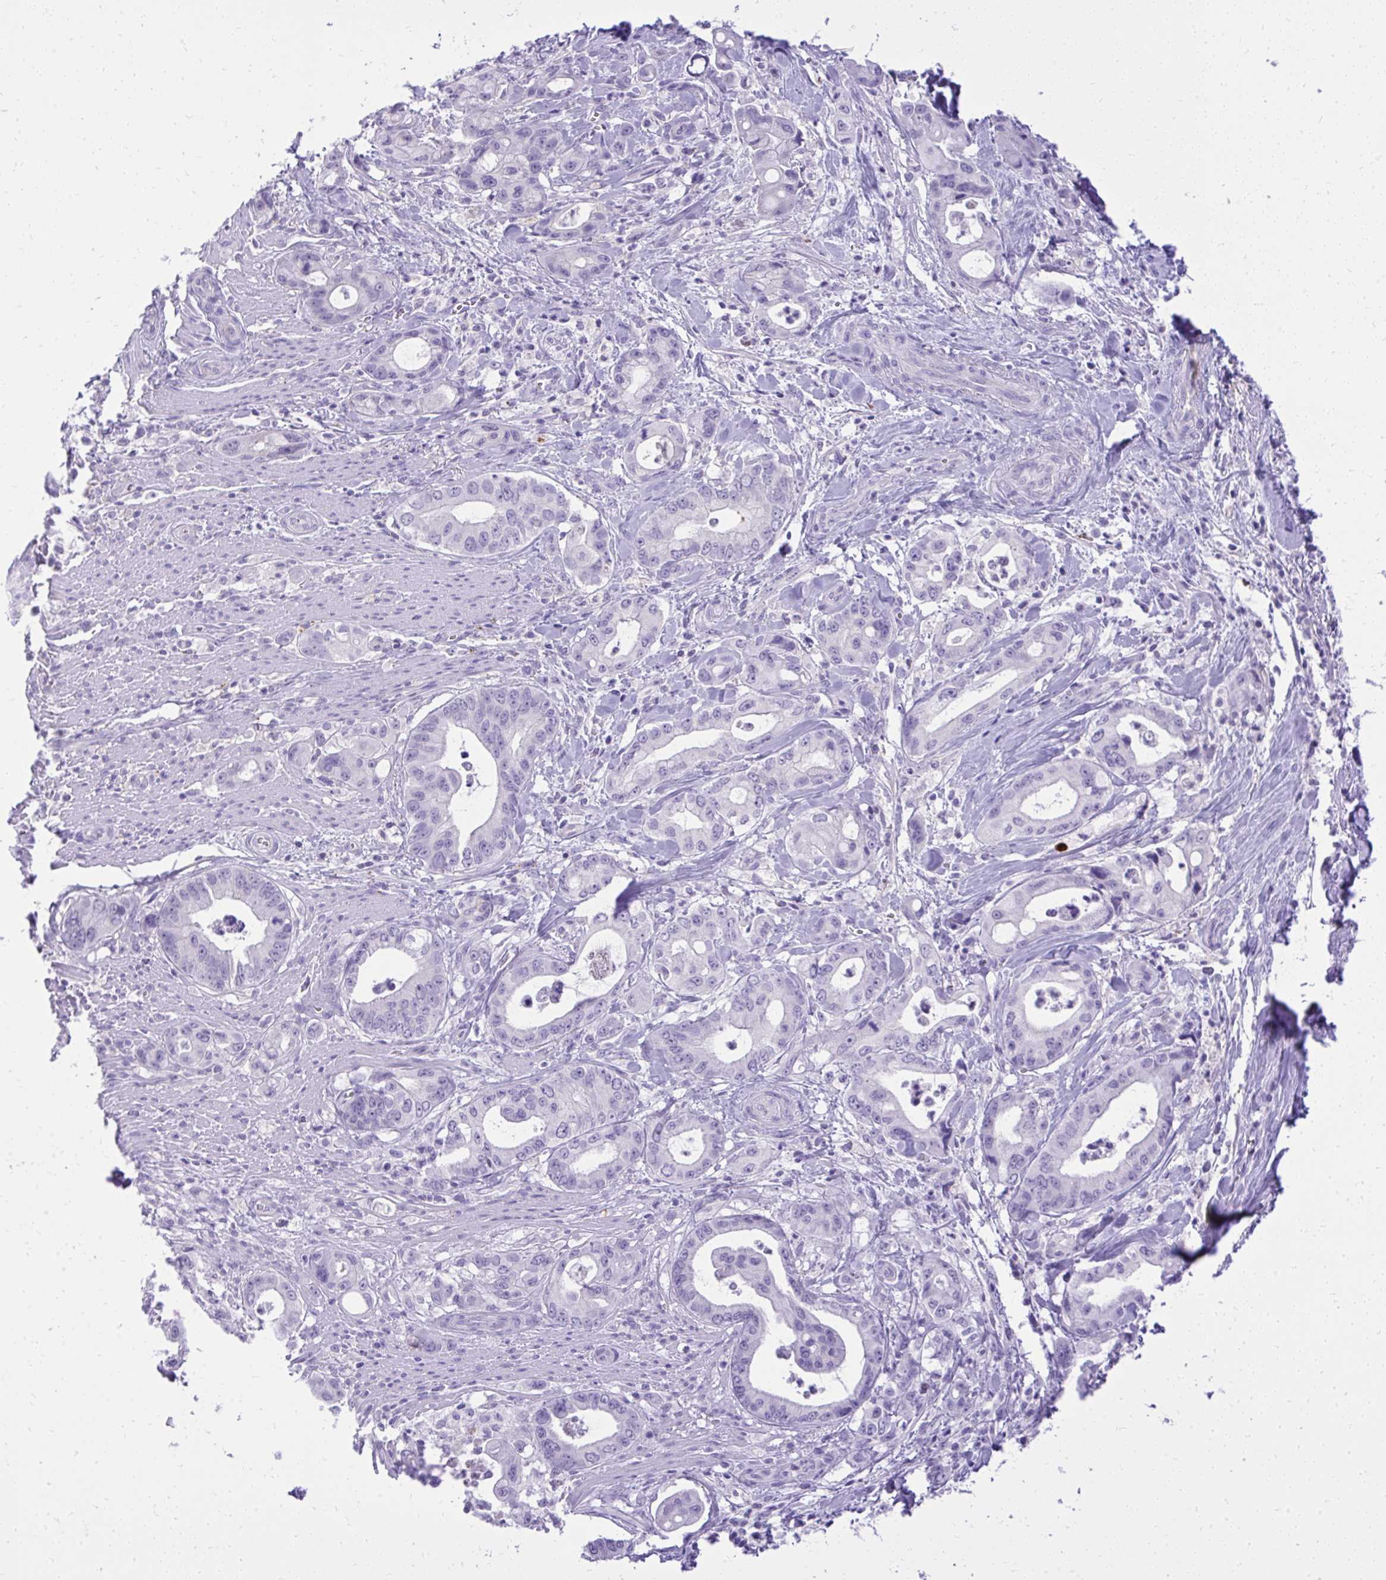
{"staining": {"intensity": "negative", "quantity": "none", "location": "none"}, "tissue": "pancreatic cancer", "cell_type": "Tumor cells", "image_type": "cancer", "snomed": [{"axis": "morphology", "description": "Adenocarcinoma, NOS"}, {"axis": "topography", "description": "Pancreas"}], "caption": "Immunohistochemistry (IHC) image of neoplastic tissue: pancreatic adenocarcinoma stained with DAB shows no significant protein staining in tumor cells.", "gene": "ST6GALNAC3", "patient": {"sex": "male", "age": 68}}